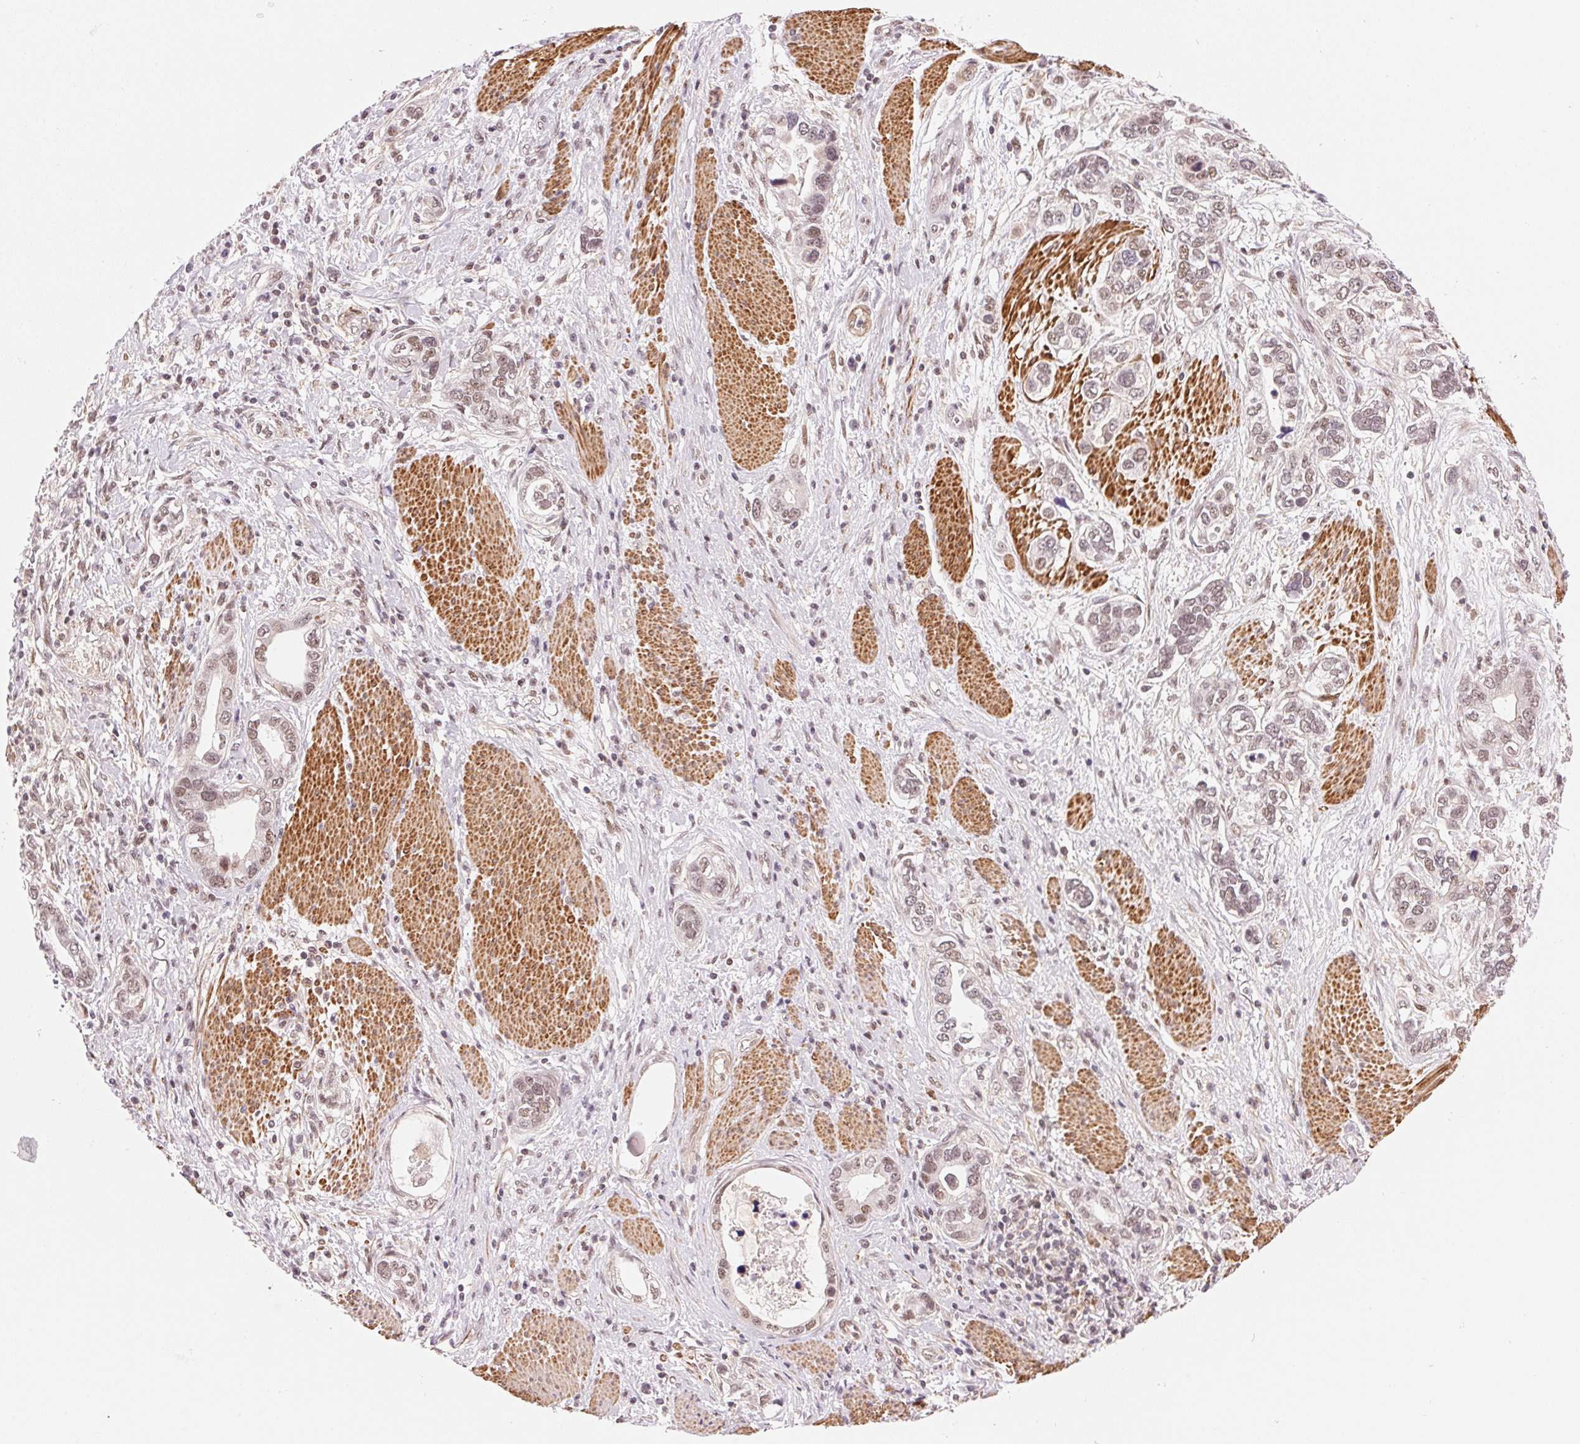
{"staining": {"intensity": "weak", "quantity": "25%-75%", "location": "nuclear"}, "tissue": "stomach cancer", "cell_type": "Tumor cells", "image_type": "cancer", "snomed": [{"axis": "morphology", "description": "Adenocarcinoma, NOS"}, {"axis": "topography", "description": "Stomach, lower"}], "caption": "Stomach cancer tissue shows weak nuclear staining in approximately 25%-75% of tumor cells (DAB = brown stain, brightfield microscopy at high magnification).", "gene": "HNRNPDL", "patient": {"sex": "female", "age": 93}}